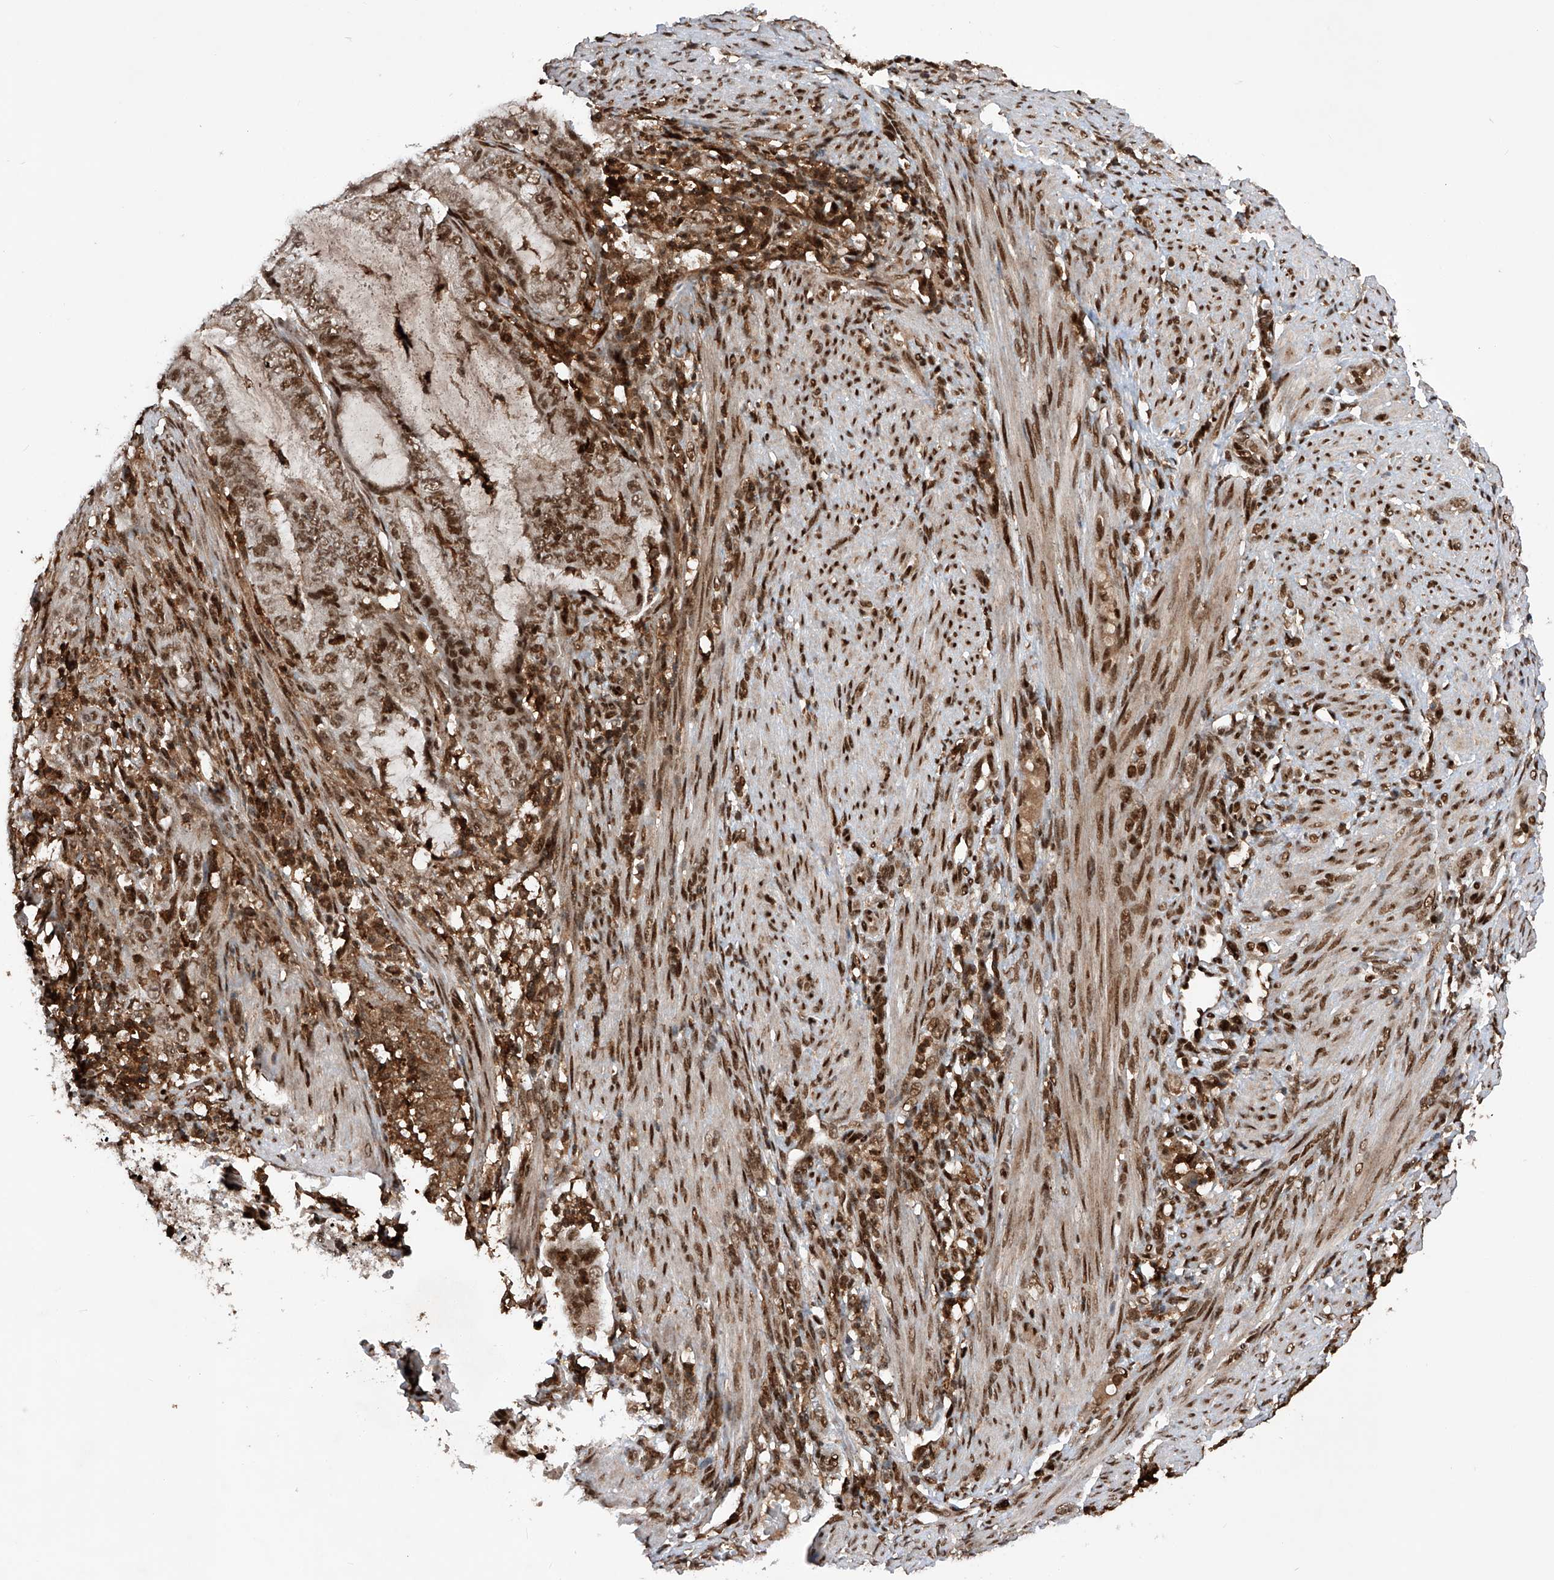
{"staining": {"intensity": "moderate", "quantity": ">75%", "location": "nuclear"}, "tissue": "endometrial cancer", "cell_type": "Tumor cells", "image_type": "cancer", "snomed": [{"axis": "morphology", "description": "Adenocarcinoma, NOS"}, {"axis": "topography", "description": "Endometrium"}], "caption": "High-magnification brightfield microscopy of endometrial cancer (adenocarcinoma) stained with DAB (brown) and counterstained with hematoxylin (blue). tumor cells exhibit moderate nuclear positivity is seen in approximately>75% of cells.", "gene": "ZNF280D", "patient": {"sex": "female", "age": 51}}